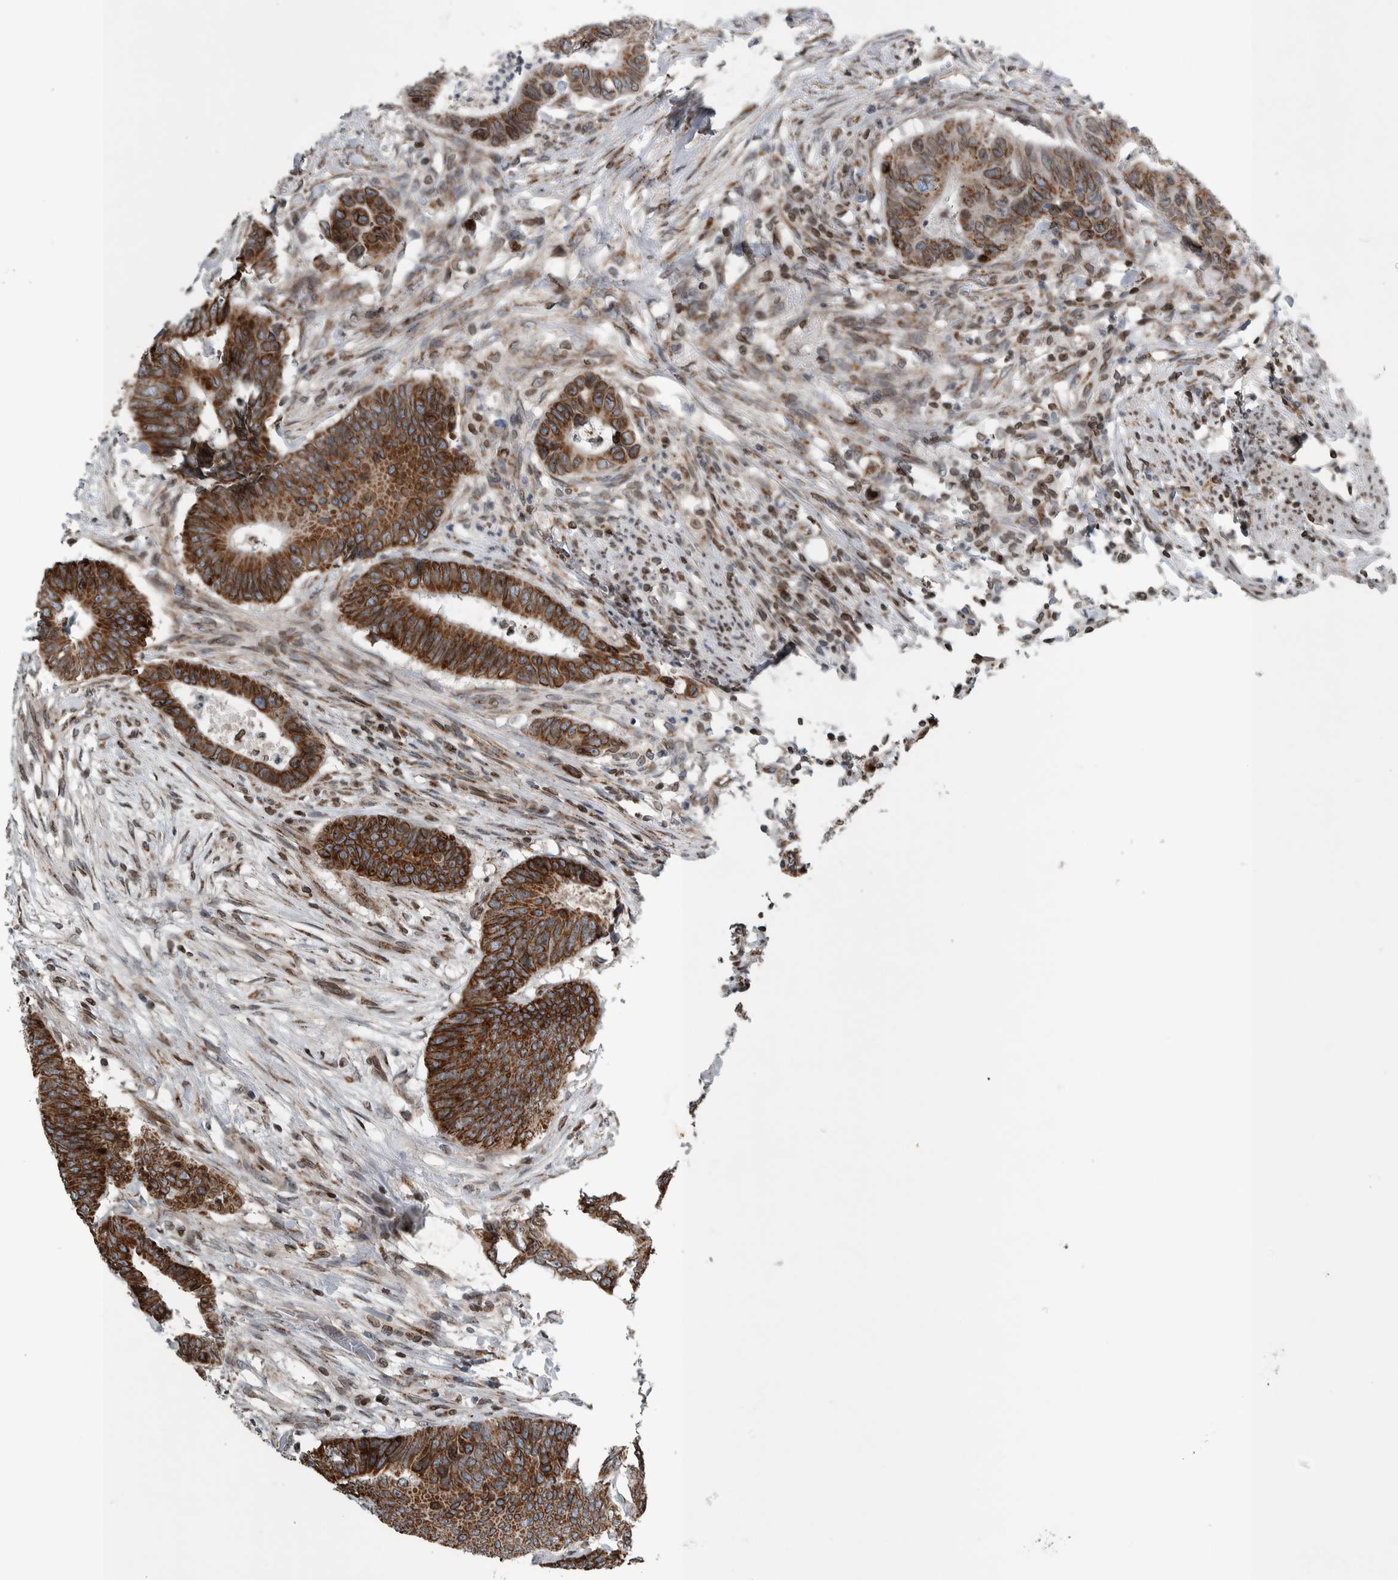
{"staining": {"intensity": "strong", "quantity": ">75%", "location": "cytoplasmic/membranous"}, "tissue": "colorectal cancer", "cell_type": "Tumor cells", "image_type": "cancer", "snomed": [{"axis": "morphology", "description": "Adenocarcinoma, NOS"}, {"axis": "topography", "description": "Colon"}], "caption": "Immunohistochemistry of human colorectal cancer reveals high levels of strong cytoplasmic/membranous positivity in about >75% of tumor cells.", "gene": "FAM135B", "patient": {"sex": "male", "age": 56}}